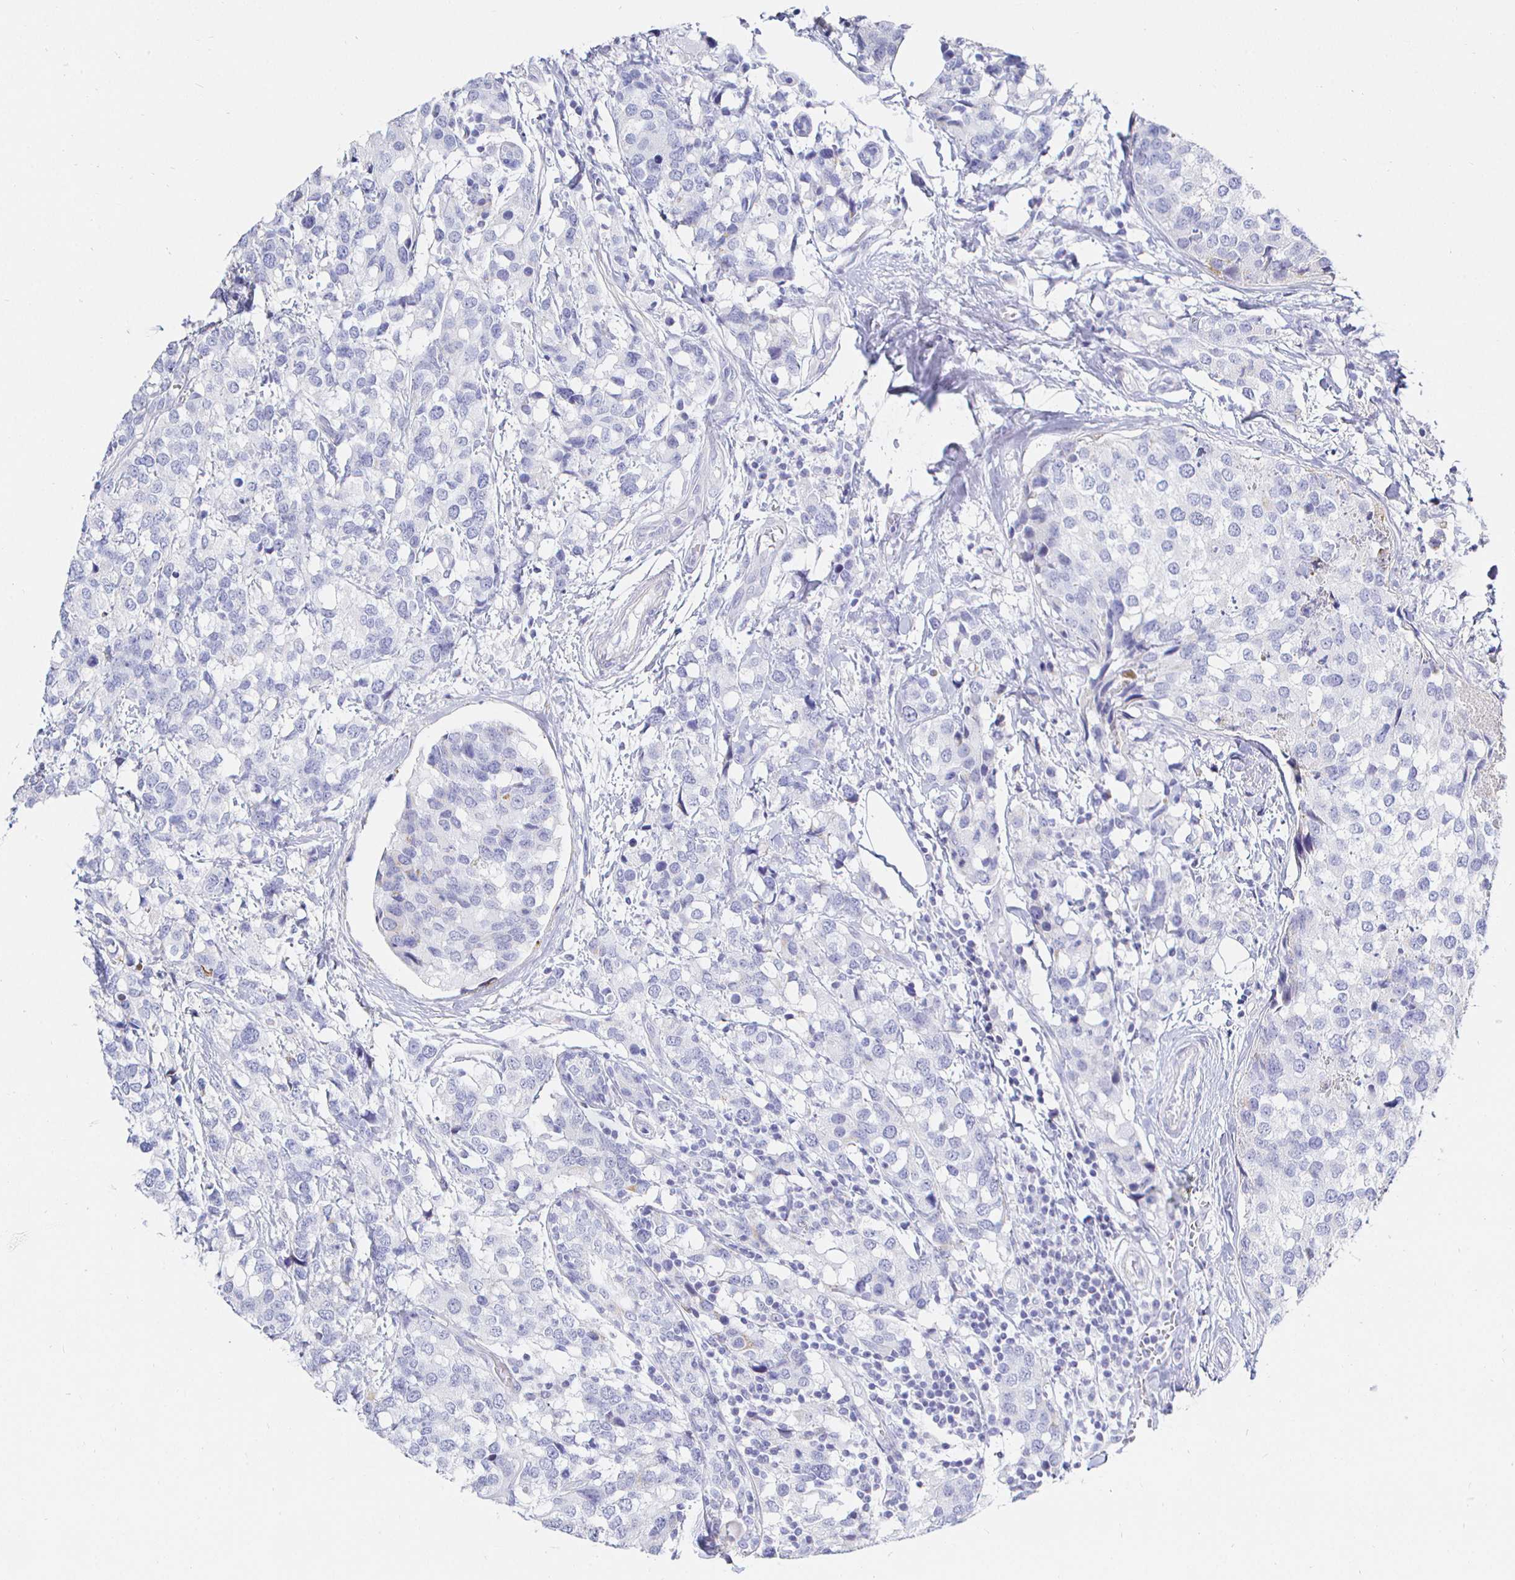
{"staining": {"intensity": "negative", "quantity": "none", "location": "none"}, "tissue": "breast cancer", "cell_type": "Tumor cells", "image_type": "cancer", "snomed": [{"axis": "morphology", "description": "Lobular carcinoma"}, {"axis": "topography", "description": "Breast"}], "caption": "High power microscopy micrograph of an immunohistochemistry (IHC) image of breast cancer, revealing no significant positivity in tumor cells.", "gene": "CR2", "patient": {"sex": "female", "age": 59}}